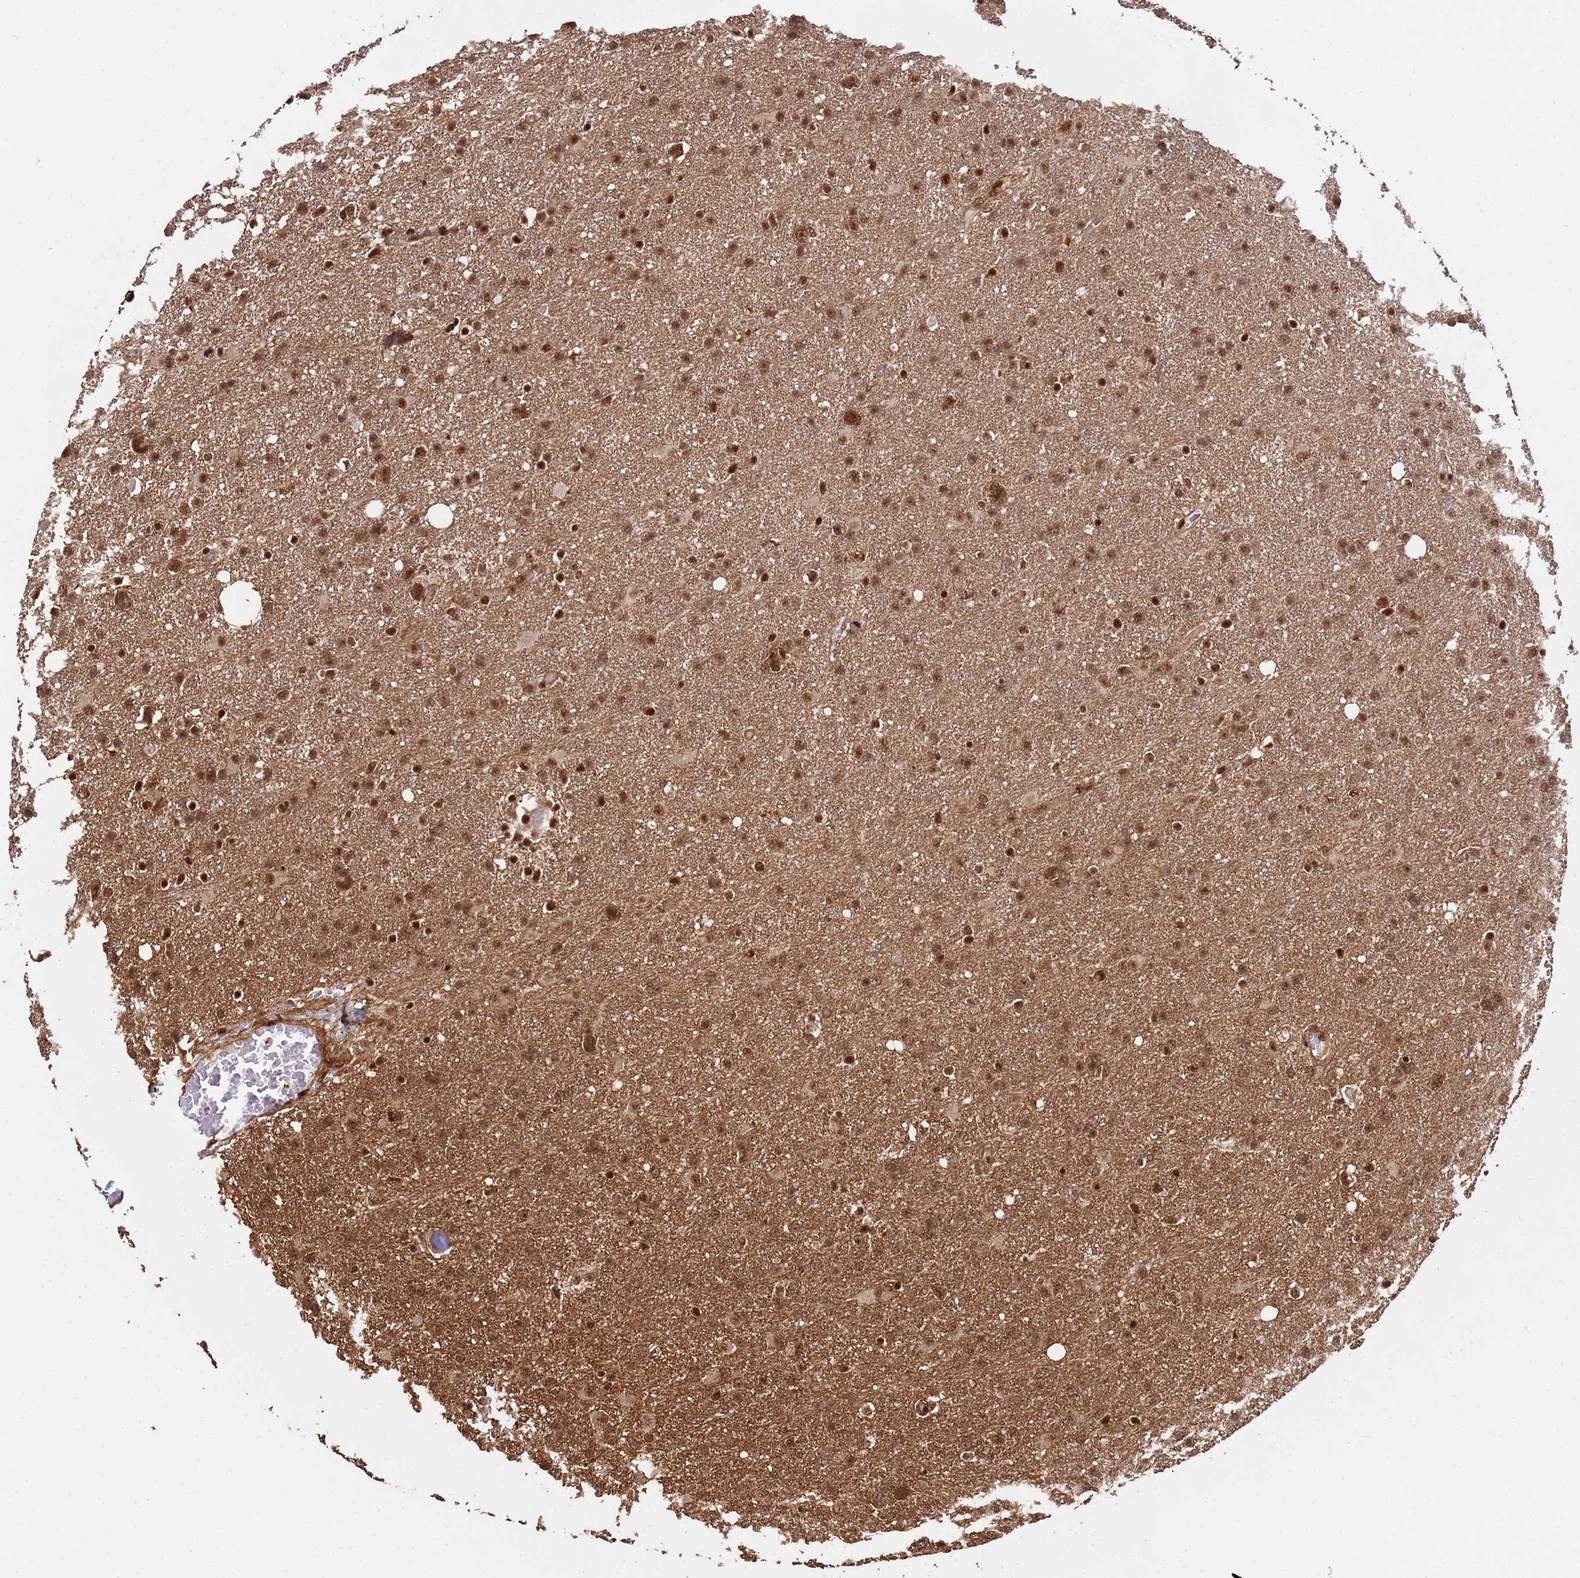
{"staining": {"intensity": "strong", "quantity": ">75%", "location": "cytoplasmic/membranous,nuclear"}, "tissue": "glioma", "cell_type": "Tumor cells", "image_type": "cancer", "snomed": [{"axis": "morphology", "description": "Glioma, malignant, High grade"}, {"axis": "topography", "description": "Brain"}], "caption": "Glioma was stained to show a protein in brown. There is high levels of strong cytoplasmic/membranous and nuclear expression in approximately >75% of tumor cells. Nuclei are stained in blue.", "gene": "SYF2", "patient": {"sex": "male", "age": 61}}